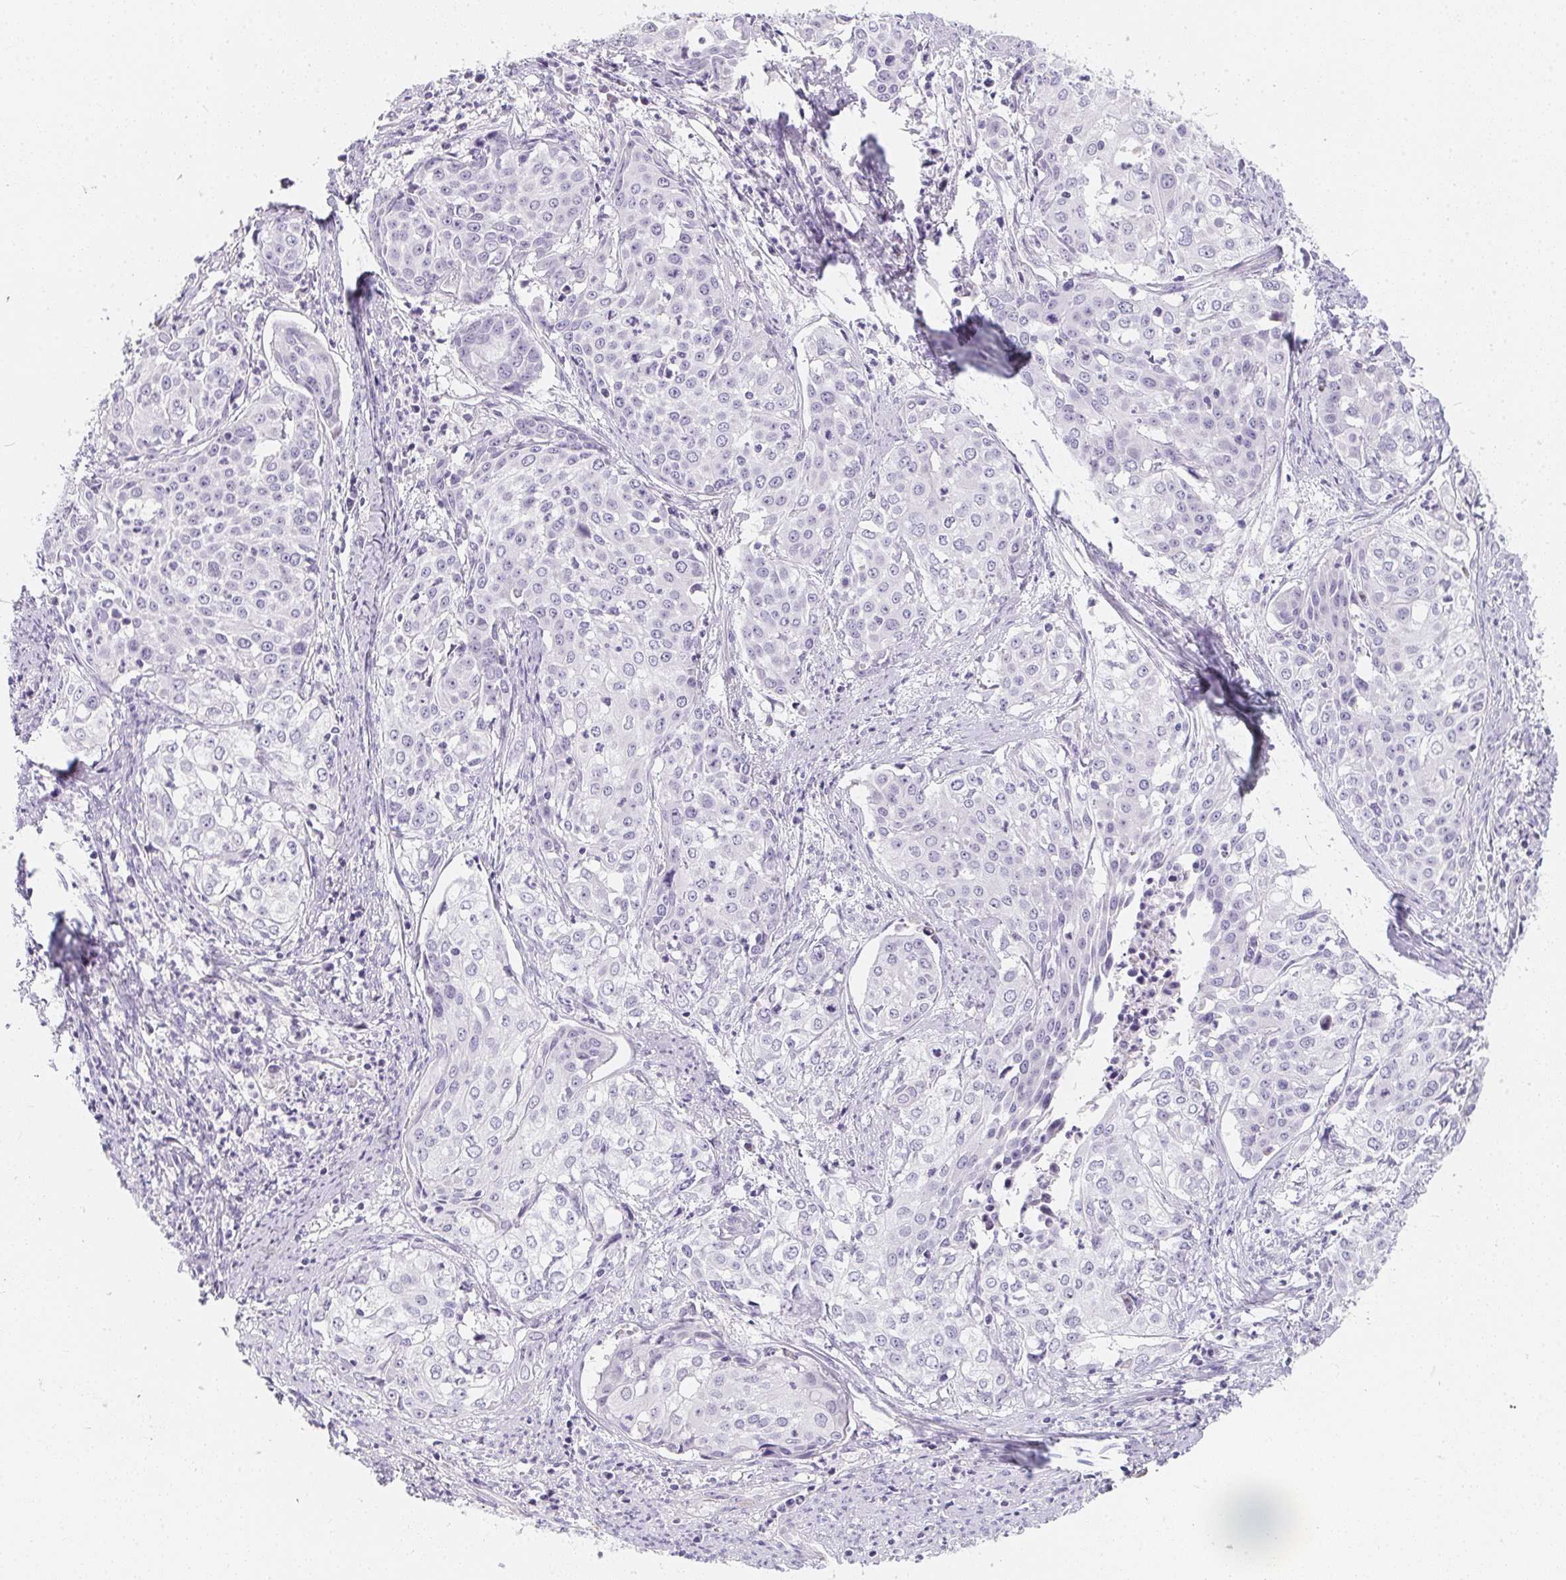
{"staining": {"intensity": "negative", "quantity": "none", "location": "none"}, "tissue": "cervical cancer", "cell_type": "Tumor cells", "image_type": "cancer", "snomed": [{"axis": "morphology", "description": "Squamous cell carcinoma, NOS"}, {"axis": "topography", "description": "Cervix"}], "caption": "Immunohistochemical staining of human squamous cell carcinoma (cervical) reveals no significant positivity in tumor cells. (Stains: DAB (3,3'-diaminobenzidine) IHC with hematoxylin counter stain, Microscopy: brightfield microscopy at high magnification).", "gene": "MAP1A", "patient": {"sex": "female", "age": 39}}